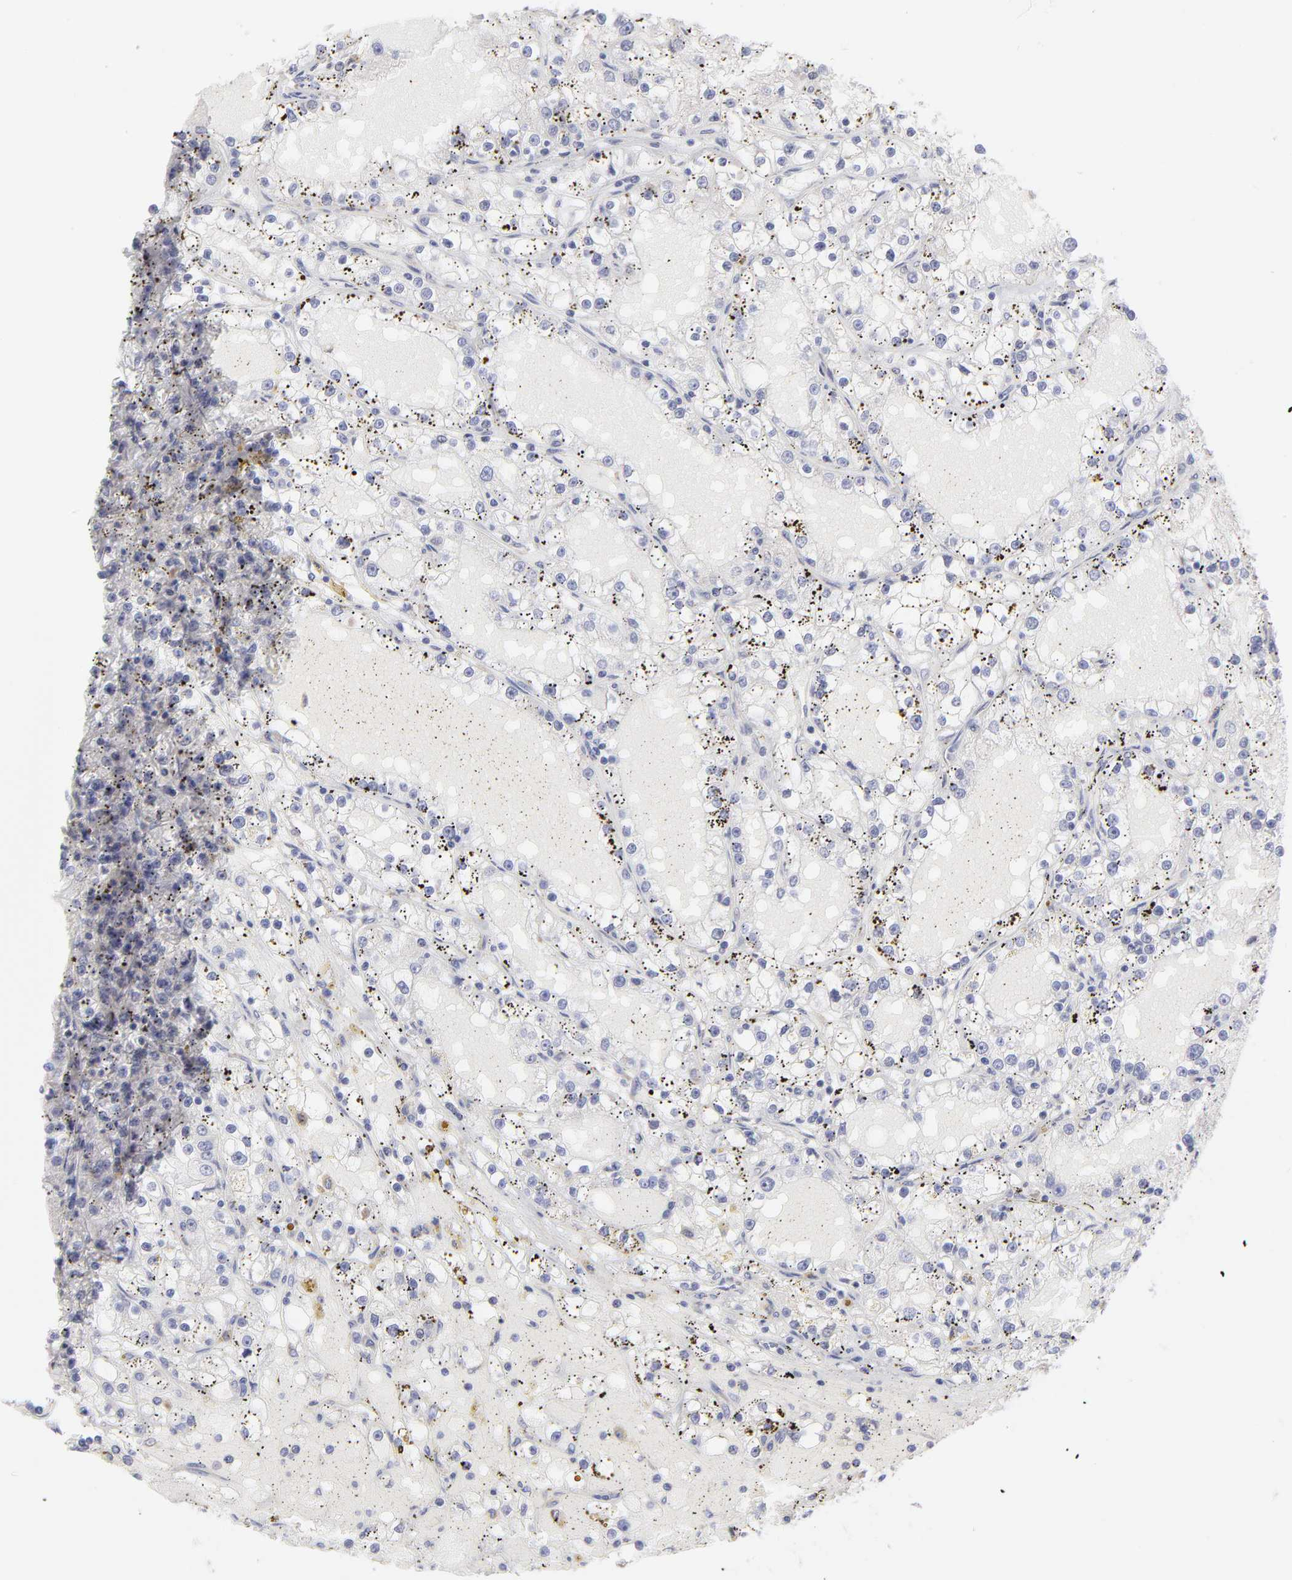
{"staining": {"intensity": "negative", "quantity": "none", "location": "none"}, "tissue": "renal cancer", "cell_type": "Tumor cells", "image_type": "cancer", "snomed": [{"axis": "morphology", "description": "Adenocarcinoma, NOS"}, {"axis": "topography", "description": "Kidney"}], "caption": "High magnification brightfield microscopy of renal cancer stained with DAB (brown) and counterstained with hematoxylin (blue): tumor cells show no significant staining.", "gene": "RPLP0", "patient": {"sex": "male", "age": 56}}